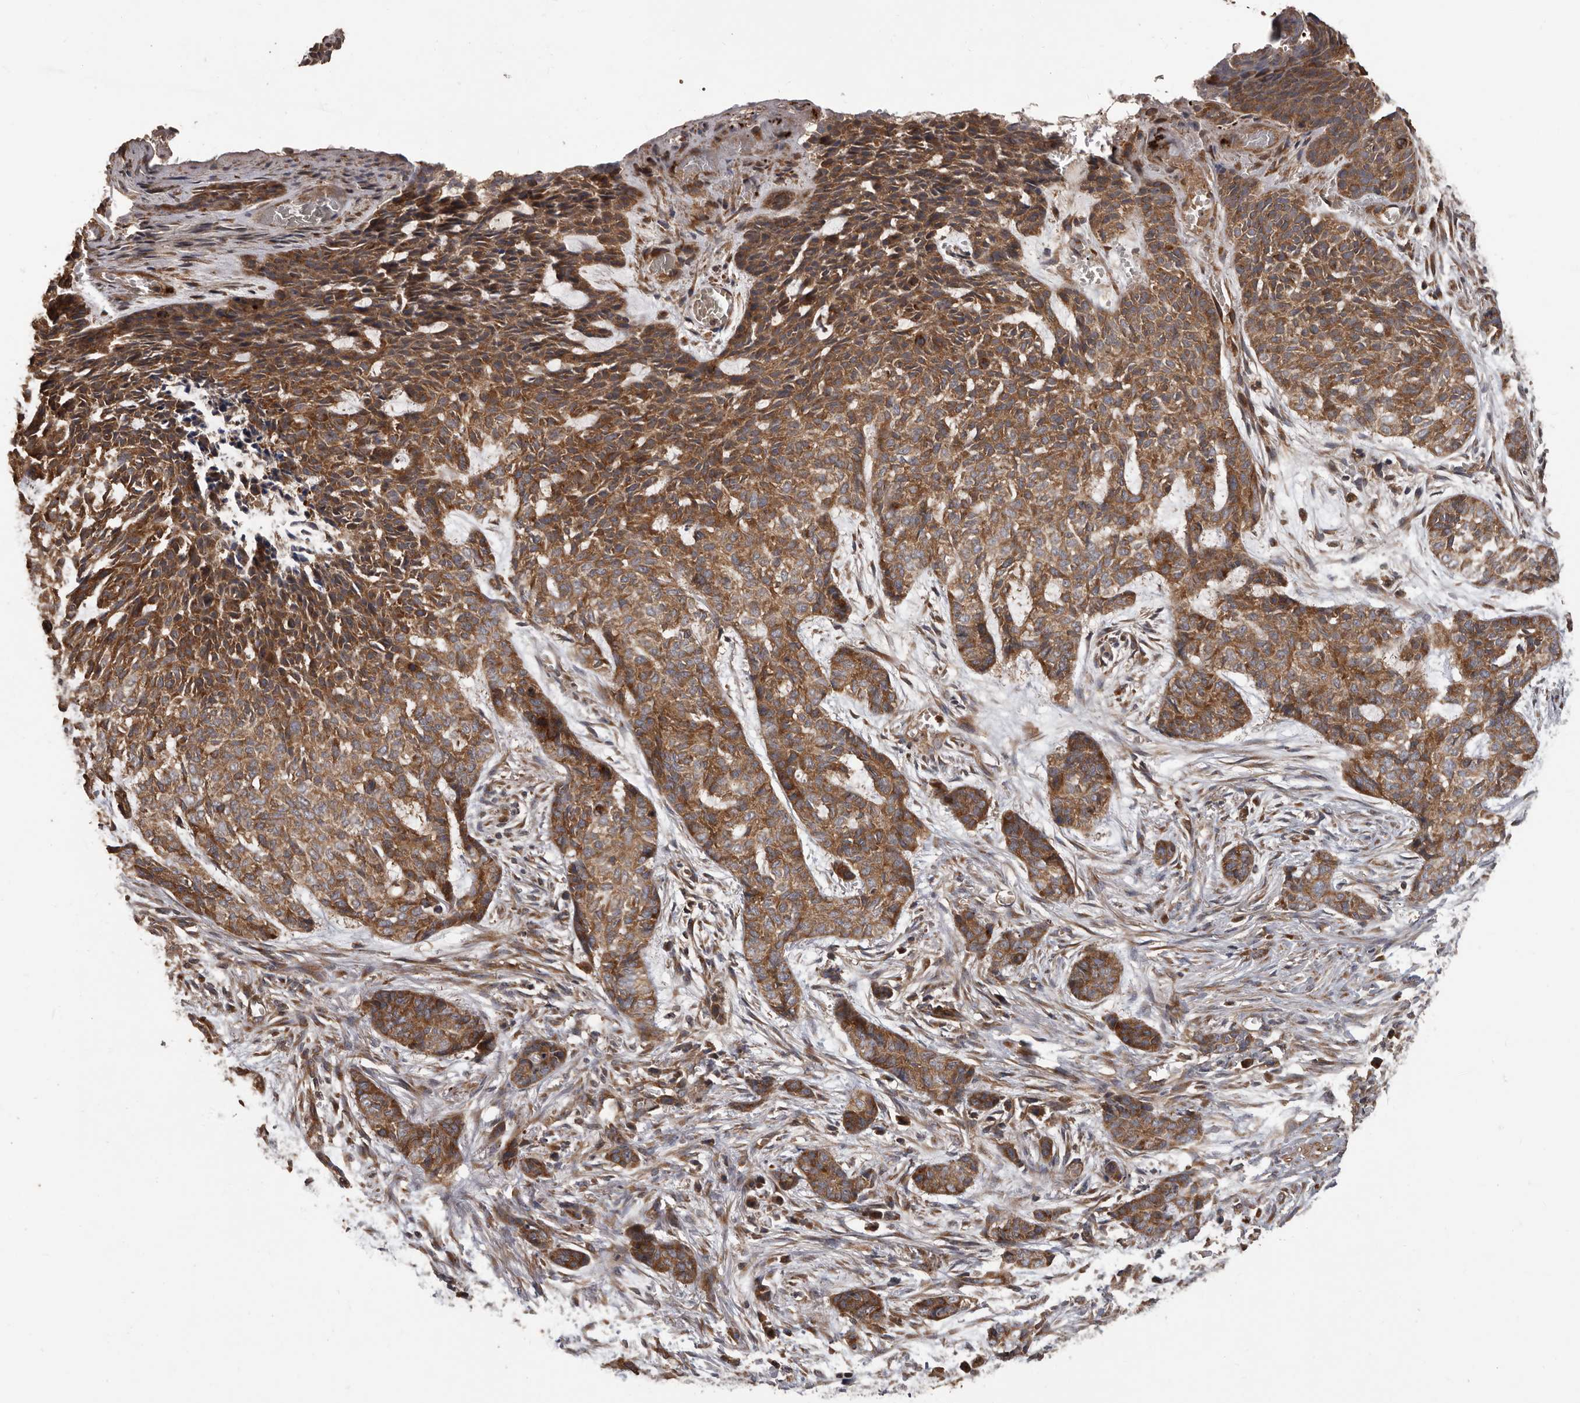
{"staining": {"intensity": "moderate", "quantity": ">75%", "location": "cytoplasmic/membranous"}, "tissue": "skin cancer", "cell_type": "Tumor cells", "image_type": "cancer", "snomed": [{"axis": "morphology", "description": "Basal cell carcinoma"}, {"axis": "topography", "description": "Skin"}], "caption": "Immunohistochemistry of human skin cancer (basal cell carcinoma) exhibits medium levels of moderate cytoplasmic/membranous staining in about >75% of tumor cells.", "gene": "ARHGEF5", "patient": {"sex": "female", "age": 64}}